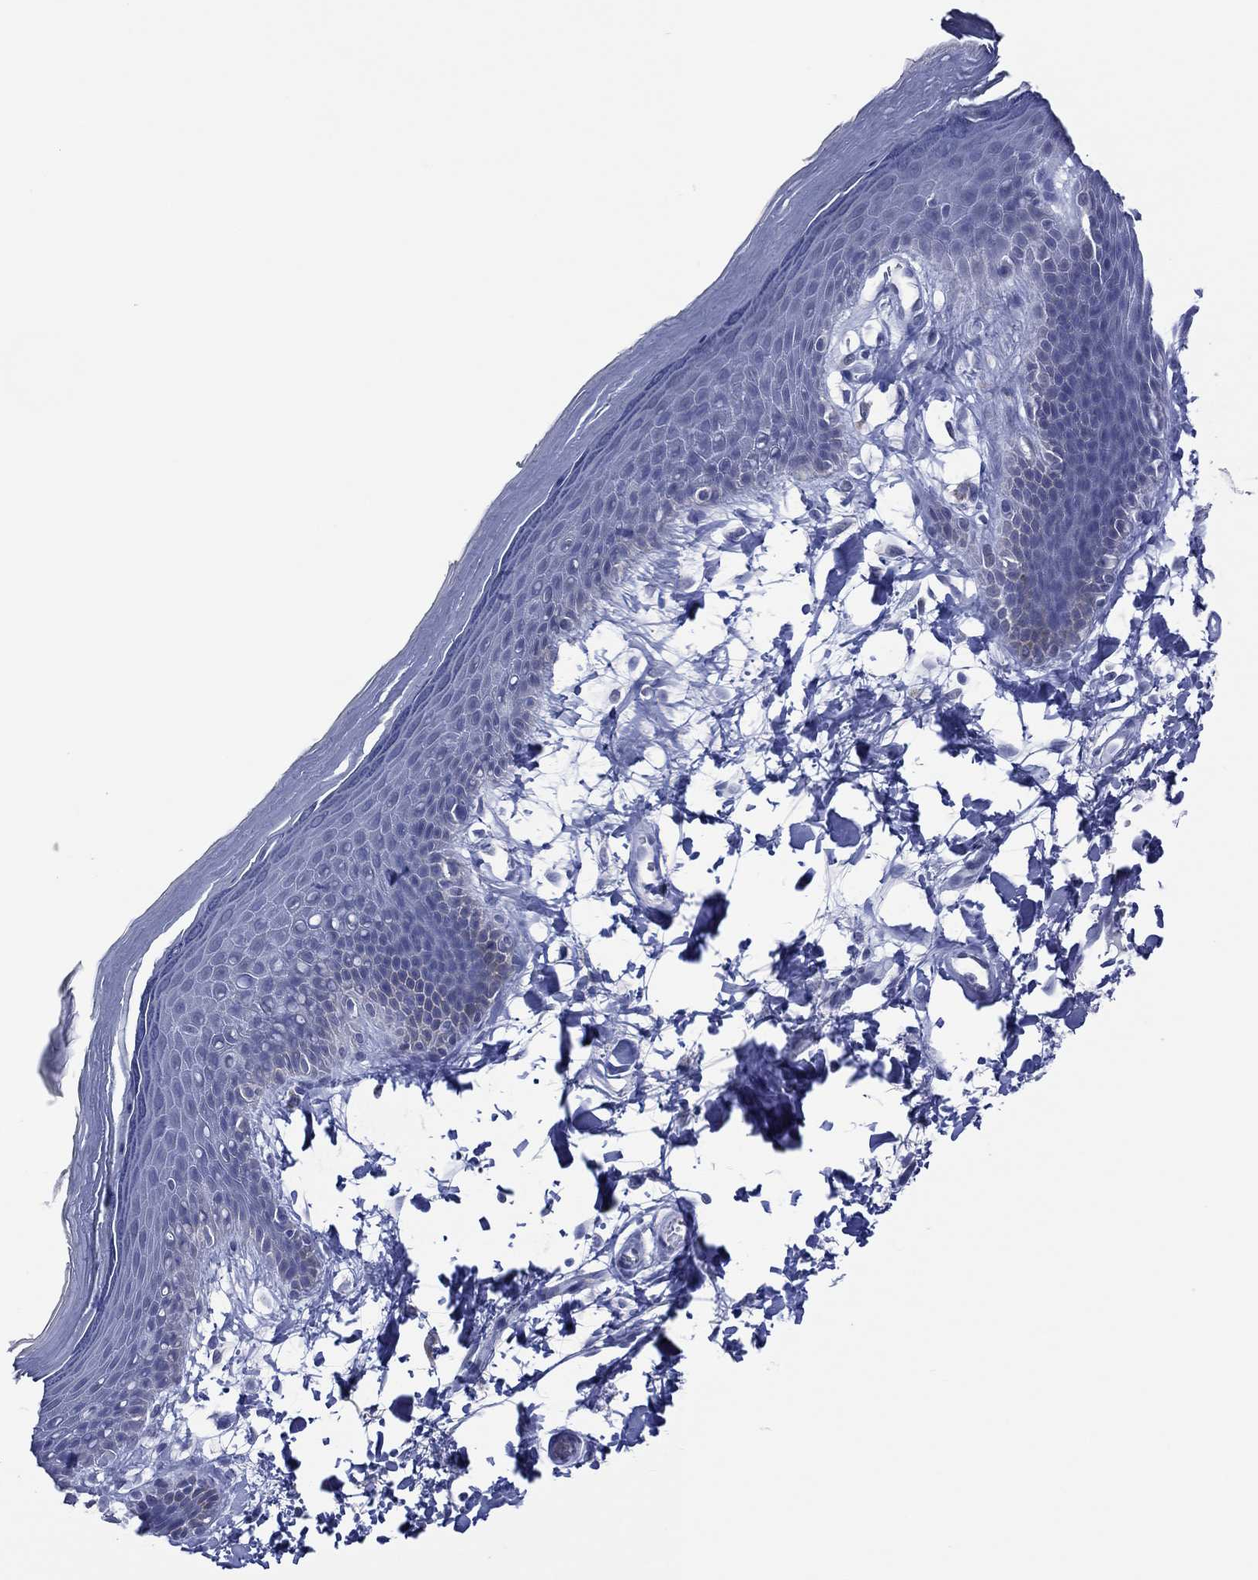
{"staining": {"intensity": "negative", "quantity": "none", "location": "none"}, "tissue": "skin", "cell_type": "Epidermal cells", "image_type": "normal", "snomed": [{"axis": "morphology", "description": "Normal tissue, NOS"}, {"axis": "topography", "description": "Anal"}], "caption": "Skin stained for a protein using IHC shows no positivity epidermal cells.", "gene": "UTF1", "patient": {"sex": "male", "age": 53}}